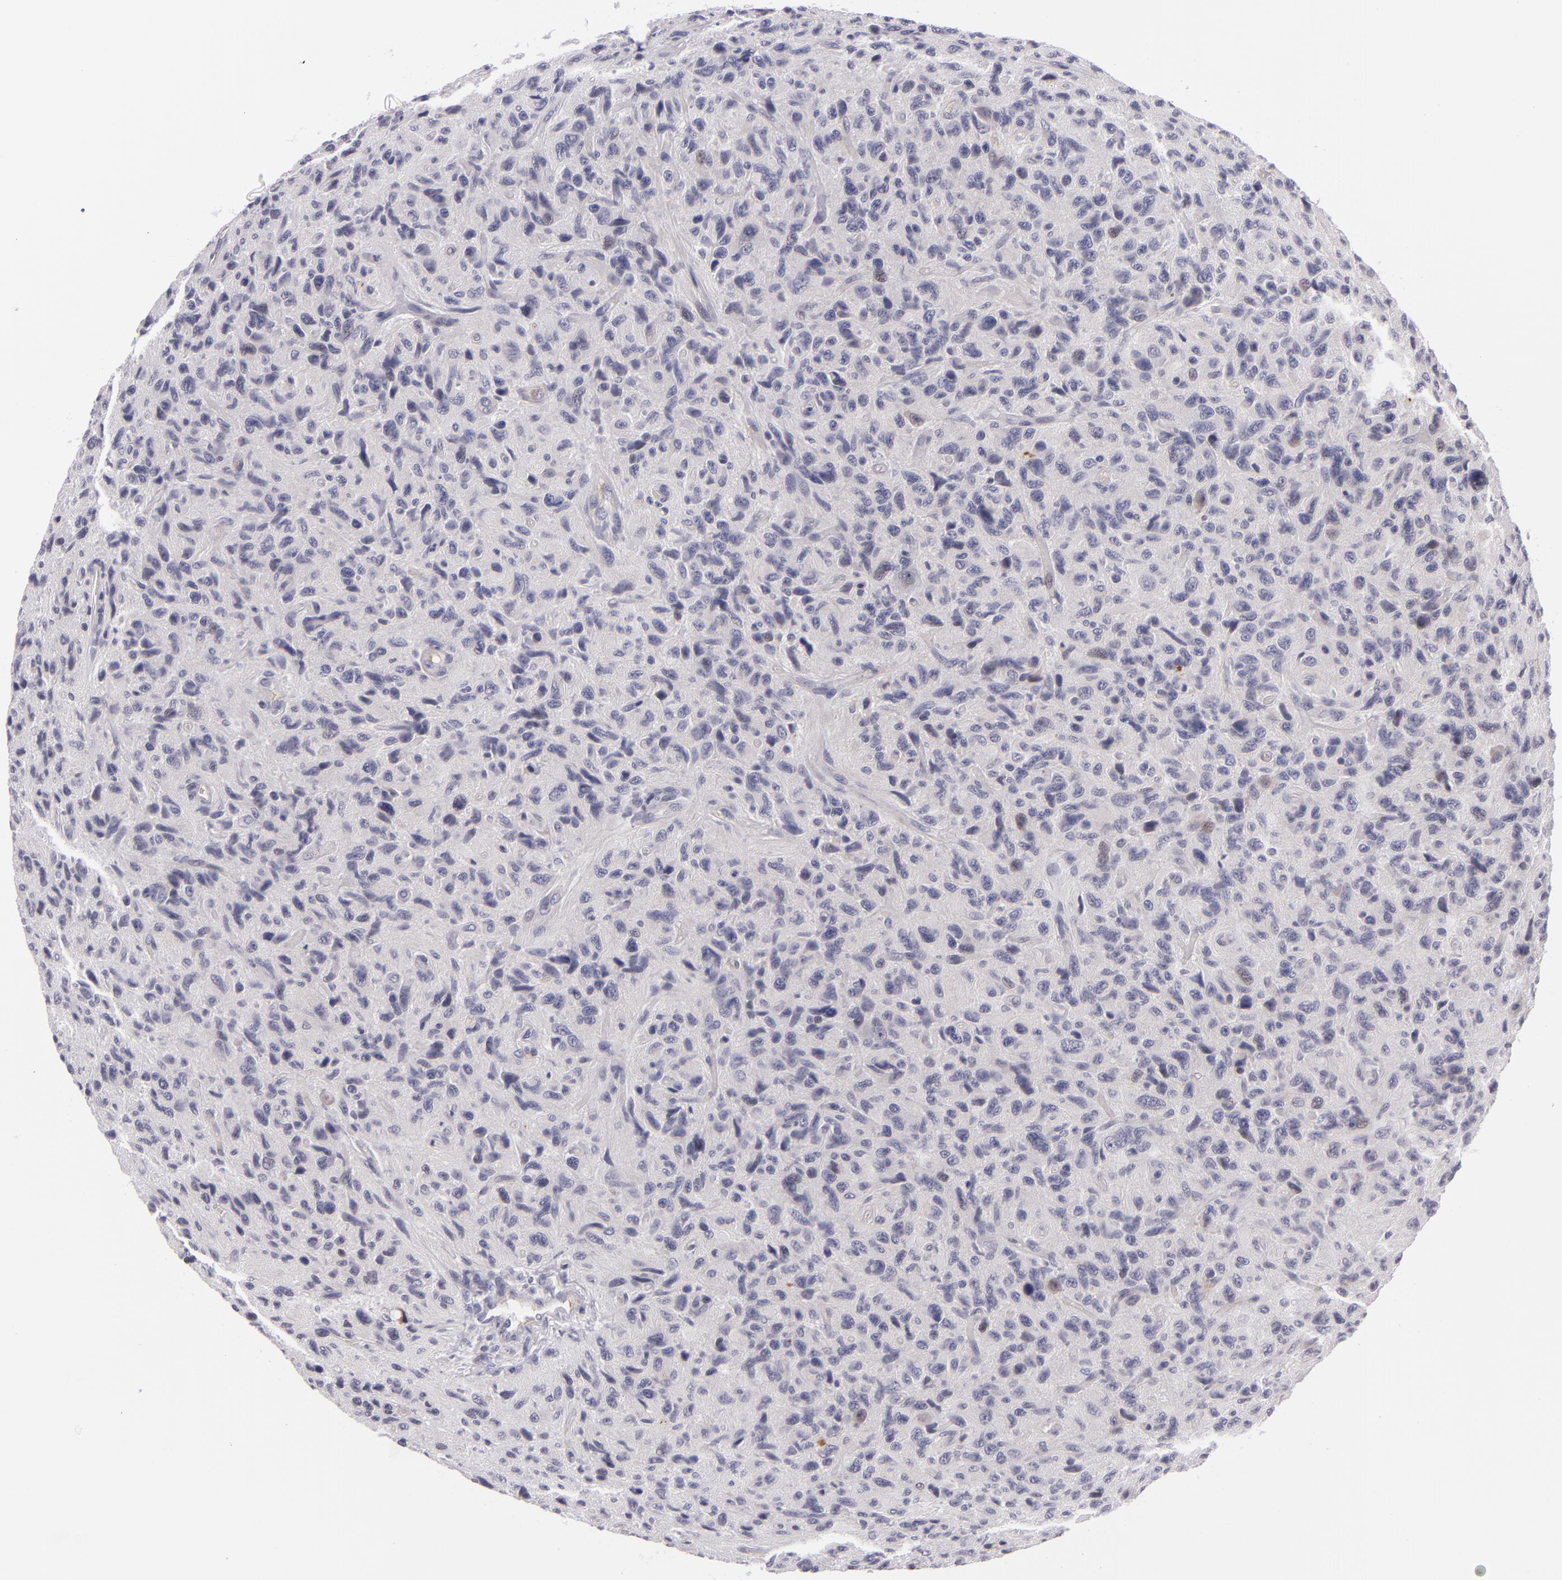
{"staining": {"intensity": "negative", "quantity": "none", "location": "none"}, "tissue": "glioma", "cell_type": "Tumor cells", "image_type": "cancer", "snomed": [{"axis": "morphology", "description": "Glioma, malignant, High grade"}, {"axis": "topography", "description": "Brain"}], "caption": "This is an immunohistochemistry image of glioma. There is no expression in tumor cells.", "gene": "CTNNB1", "patient": {"sex": "female", "age": 60}}